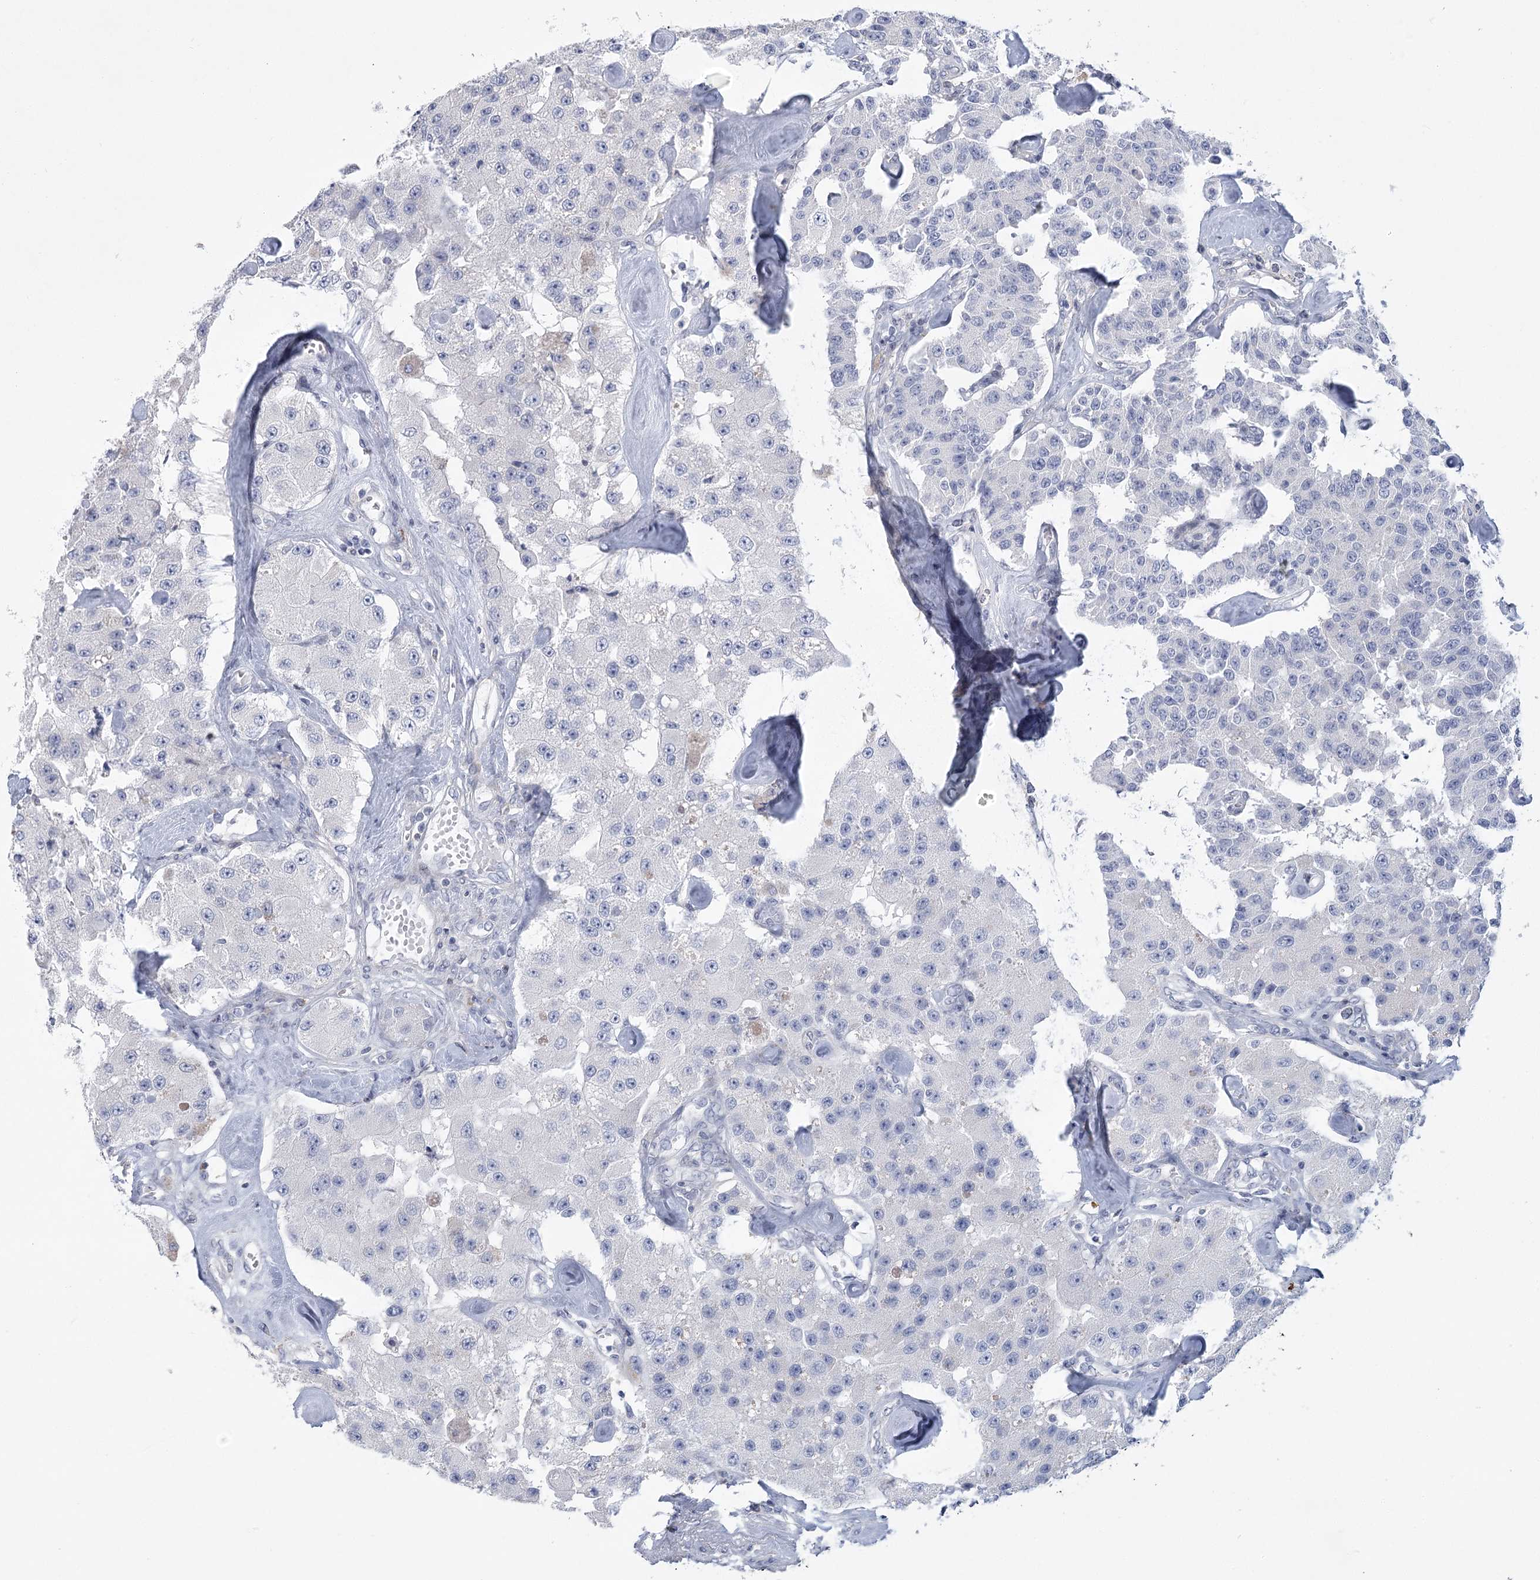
{"staining": {"intensity": "negative", "quantity": "none", "location": "none"}, "tissue": "carcinoid", "cell_type": "Tumor cells", "image_type": "cancer", "snomed": [{"axis": "morphology", "description": "Carcinoid, malignant, NOS"}, {"axis": "topography", "description": "Pancreas"}], "caption": "Immunohistochemistry image of neoplastic tissue: human malignant carcinoid stained with DAB shows no significant protein positivity in tumor cells.", "gene": "FAM76B", "patient": {"sex": "male", "age": 41}}